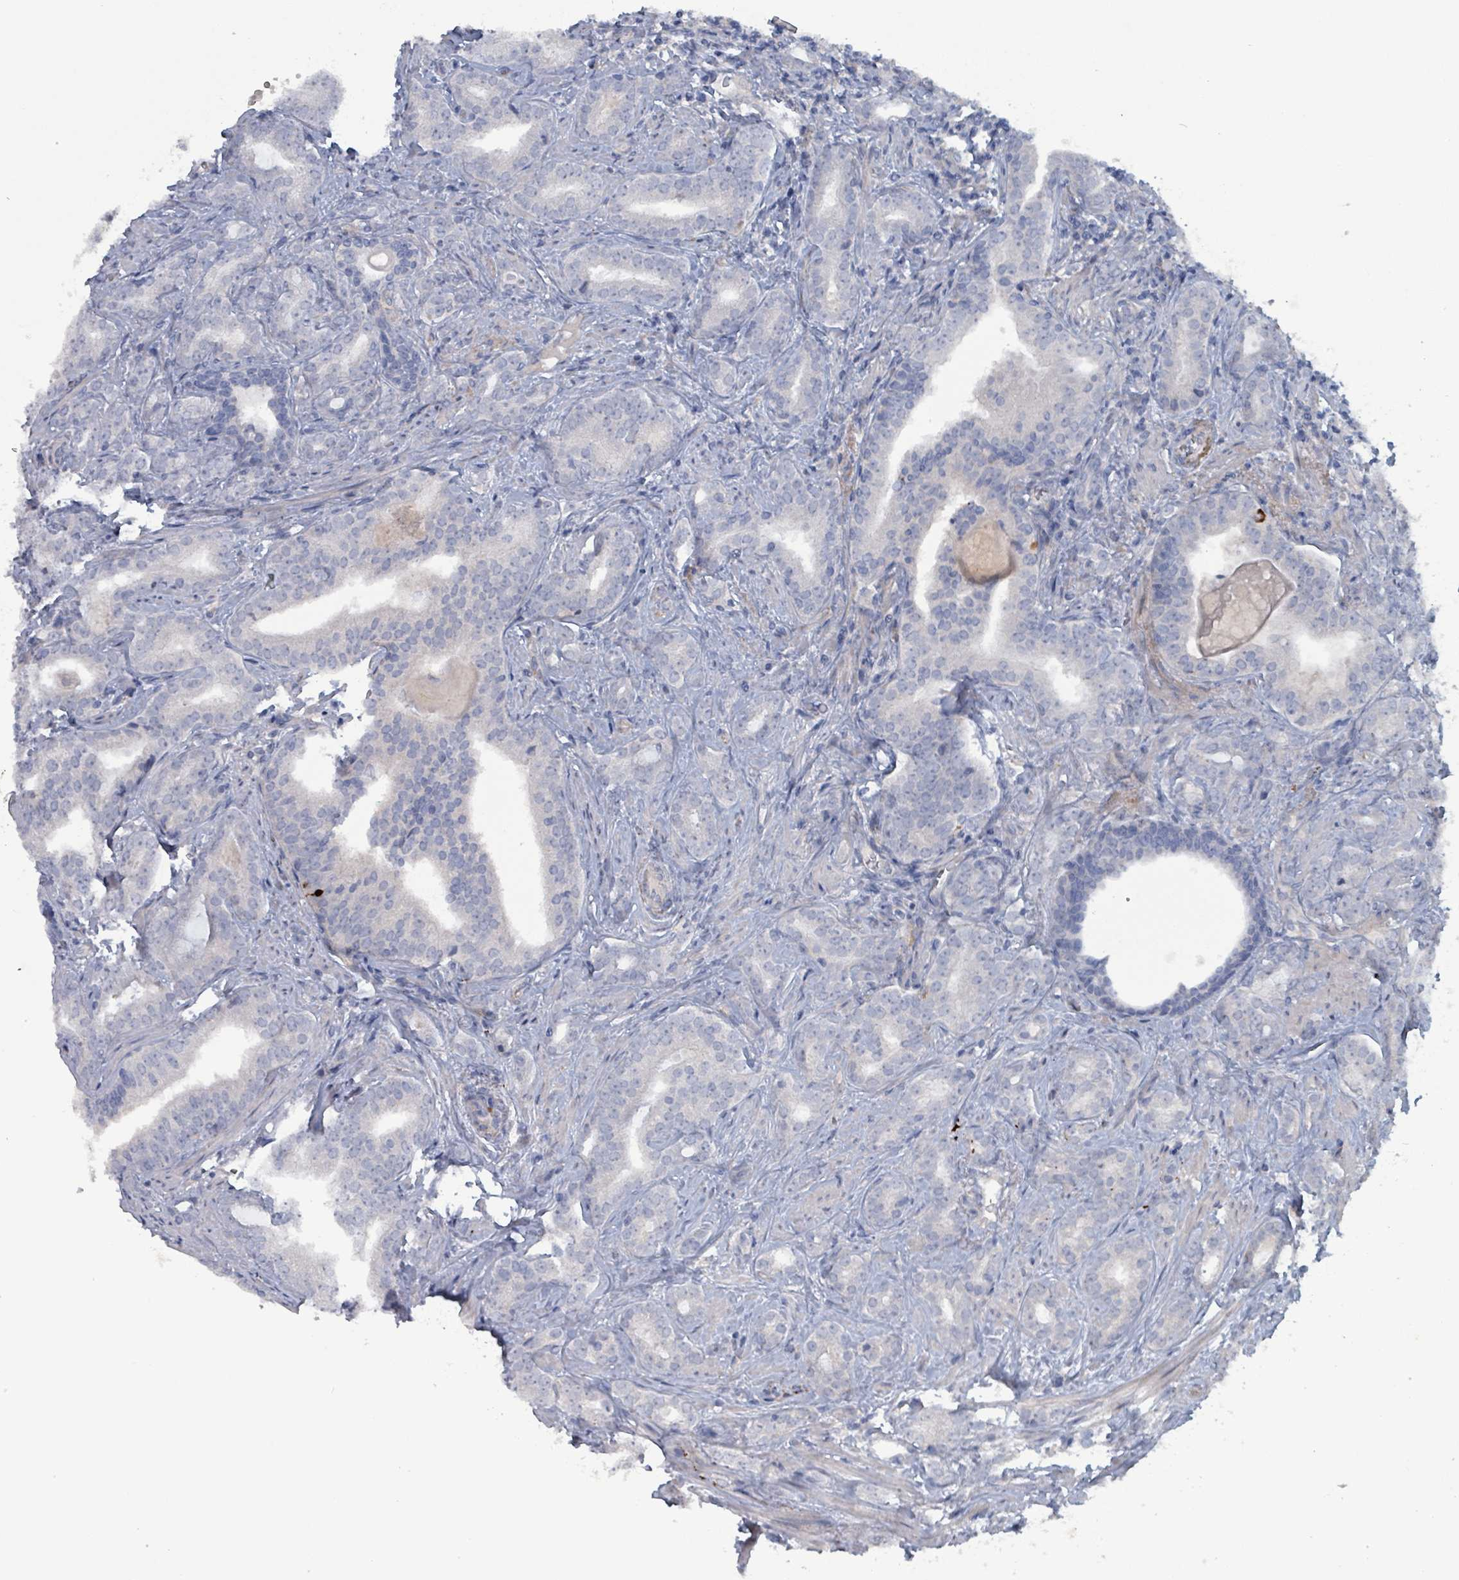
{"staining": {"intensity": "negative", "quantity": "none", "location": "none"}, "tissue": "prostate cancer", "cell_type": "Tumor cells", "image_type": "cancer", "snomed": [{"axis": "morphology", "description": "Adenocarcinoma, High grade"}, {"axis": "topography", "description": "Prostate"}], "caption": "Tumor cells show no significant positivity in prostate cancer (adenocarcinoma (high-grade)). Nuclei are stained in blue.", "gene": "TAAR5", "patient": {"sex": "male", "age": 63}}